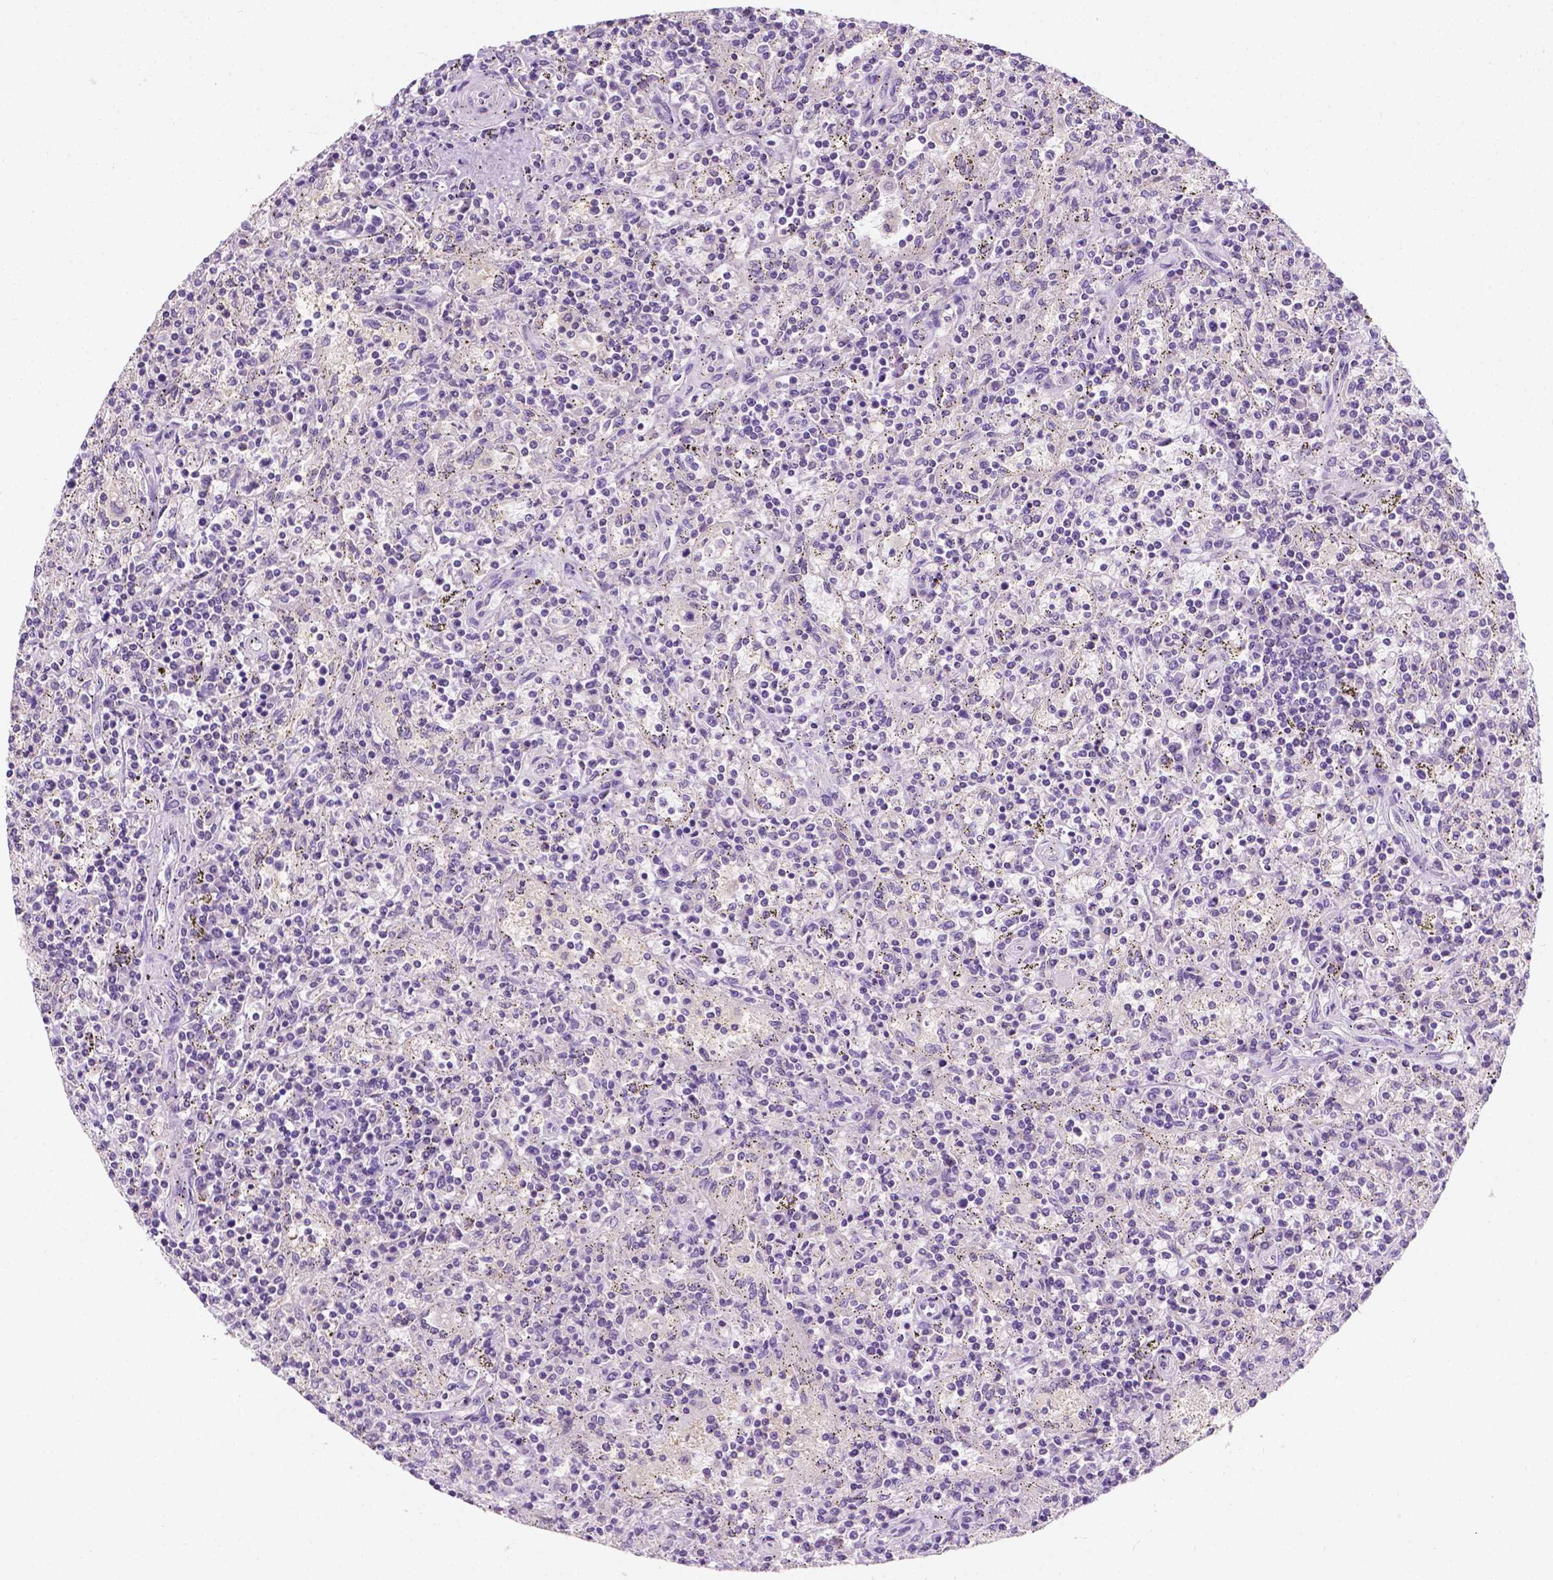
{"staining": {"intensity": "negative", "quantity": "none", "location": "none"}, "tissue": "lymphoma", "cell_type": "Tumor cells", "image_type": "cancer", "snomed": [{"axis": "morphology", "description": "Malignant lymphoma, non-Hodgkin's type, Low grade"}, {"axis": "topography", "description": "Spleen"}], "caption": "Protein analysis of low-grade malignant lymphoma, non-Hodgkin's type displays no significant expression in tumor cells. (Stains: DAB immunohistochemistry (IHC) with hematoxylin counter stain, Microscopy: brightfield microscopy at high magnification).", "gene": "SIRT2", "patient": {"sex": "male", "age": 62}}